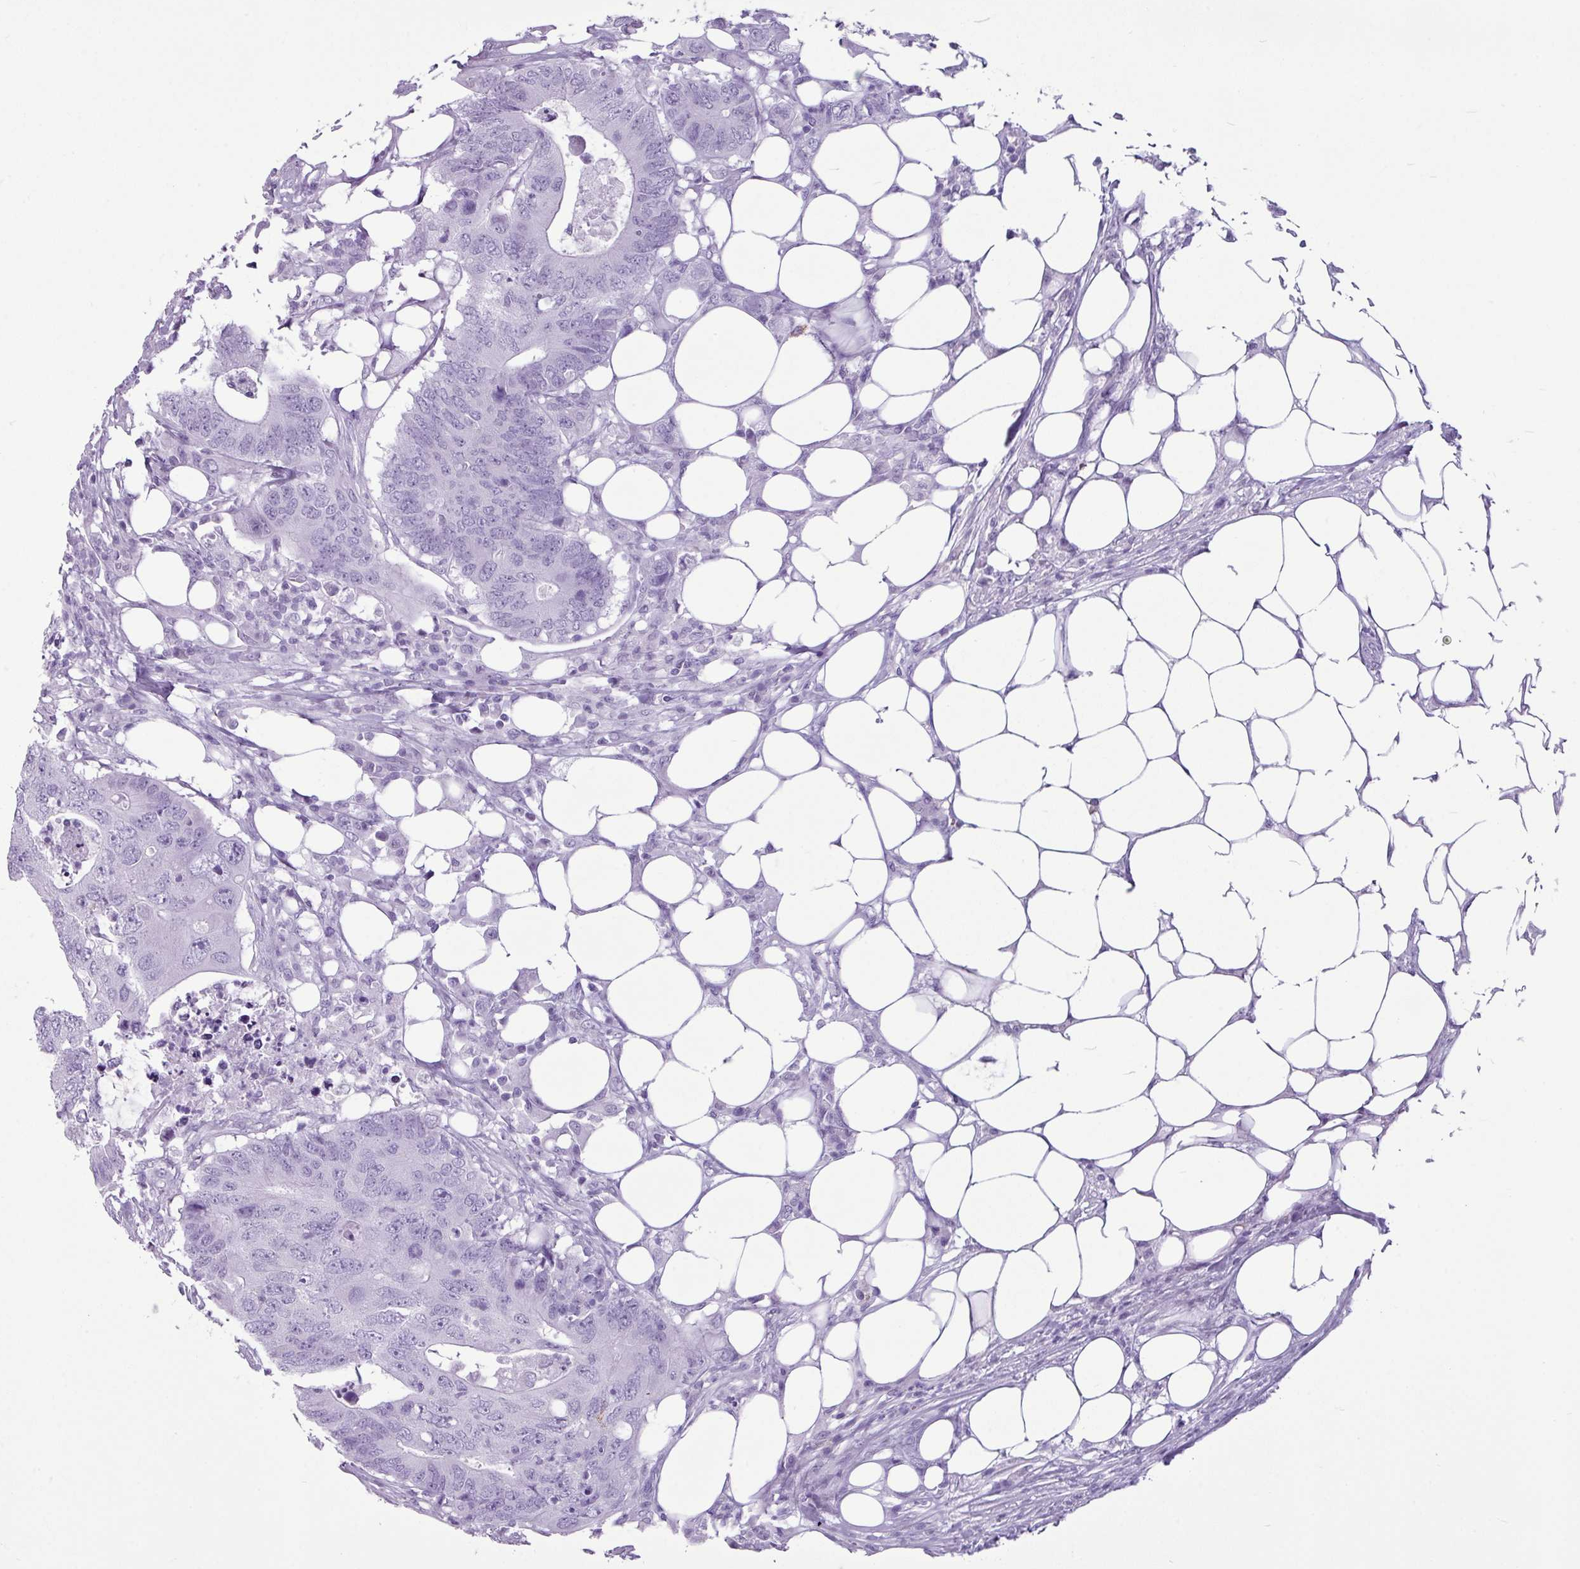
{"staining": {"intensity": "negative", "quantity": "none", "location": "none"}, "tissue": "colorectal cancer", "cell_type": "Tumor cells", "image_type": "cancer", "snomed": [{"axis": "morphology", "description": "Adenocarcinoma, NOS"}, {"axis": "topography", "description": "Colon"}], "caption": "DAB immunohistochemical staining of human colorectal cancer shows no significant staining in tumor cells.", "gene": "AMY1B", "patient": {"sex": "male", "age": 71}}